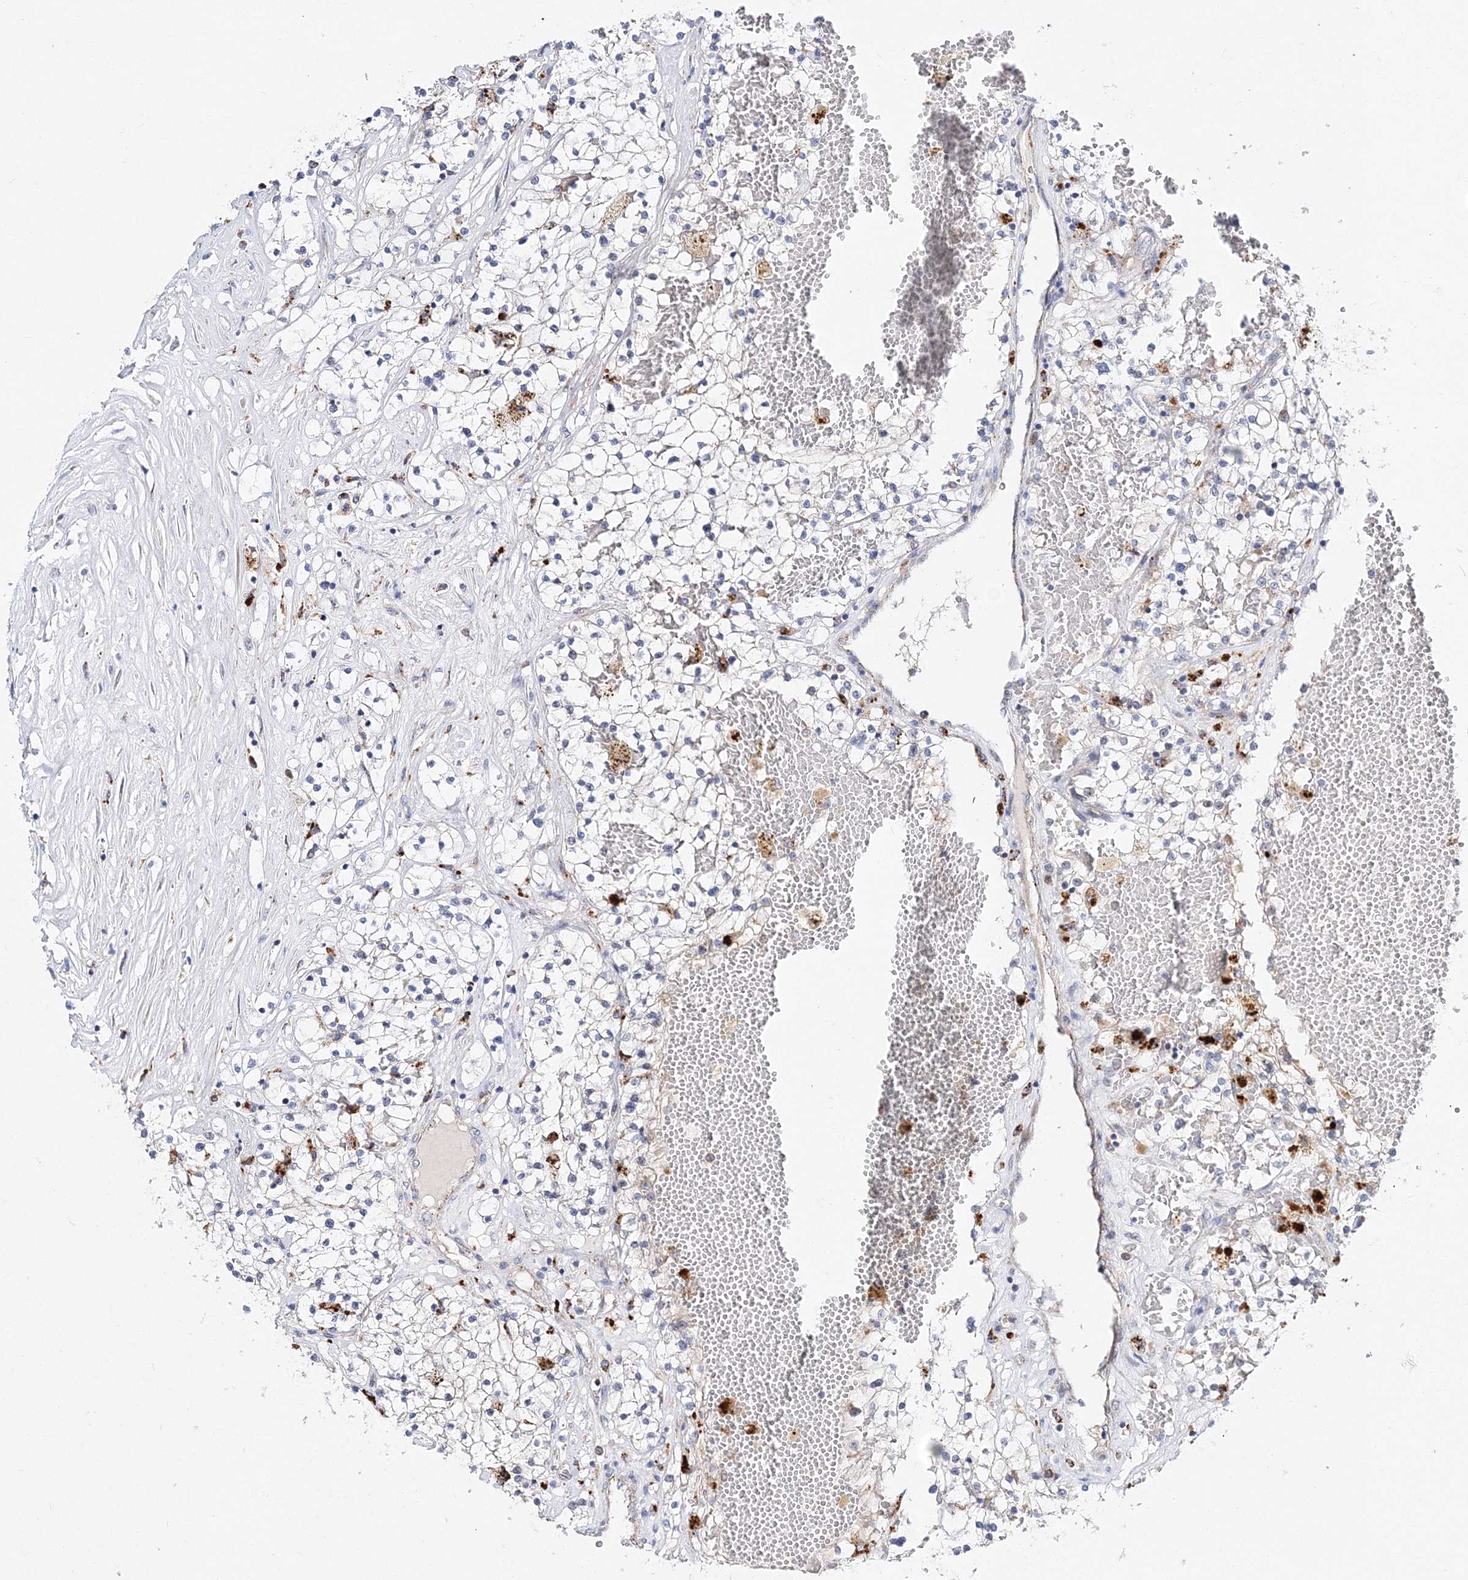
{"staining": {"intensity": "negative", "quantity": "none", "location": "none"}, "tissue": "renal cancer", "cell_type": "Tumor cells", "image_type": "cancer", "snomed": [{"axis": "morphology", "description": "Normal tissue, NOS"}, {"axis": "morphology", "description": "Adenocarcinoma, NOS"}, {"axis": "topography", "description": "Kidney"}], "caption": "The histopathology image displays no significant staining in tumor cells of renal adenocarcinoma. The staining was performed using DAB to visualize the protein expression in brown, while the nuclei were stained in blue with hematoxylin (Magnification: 20x).", "gene": "C3orf38", "patient": {"sex": "male", "age": 68}}